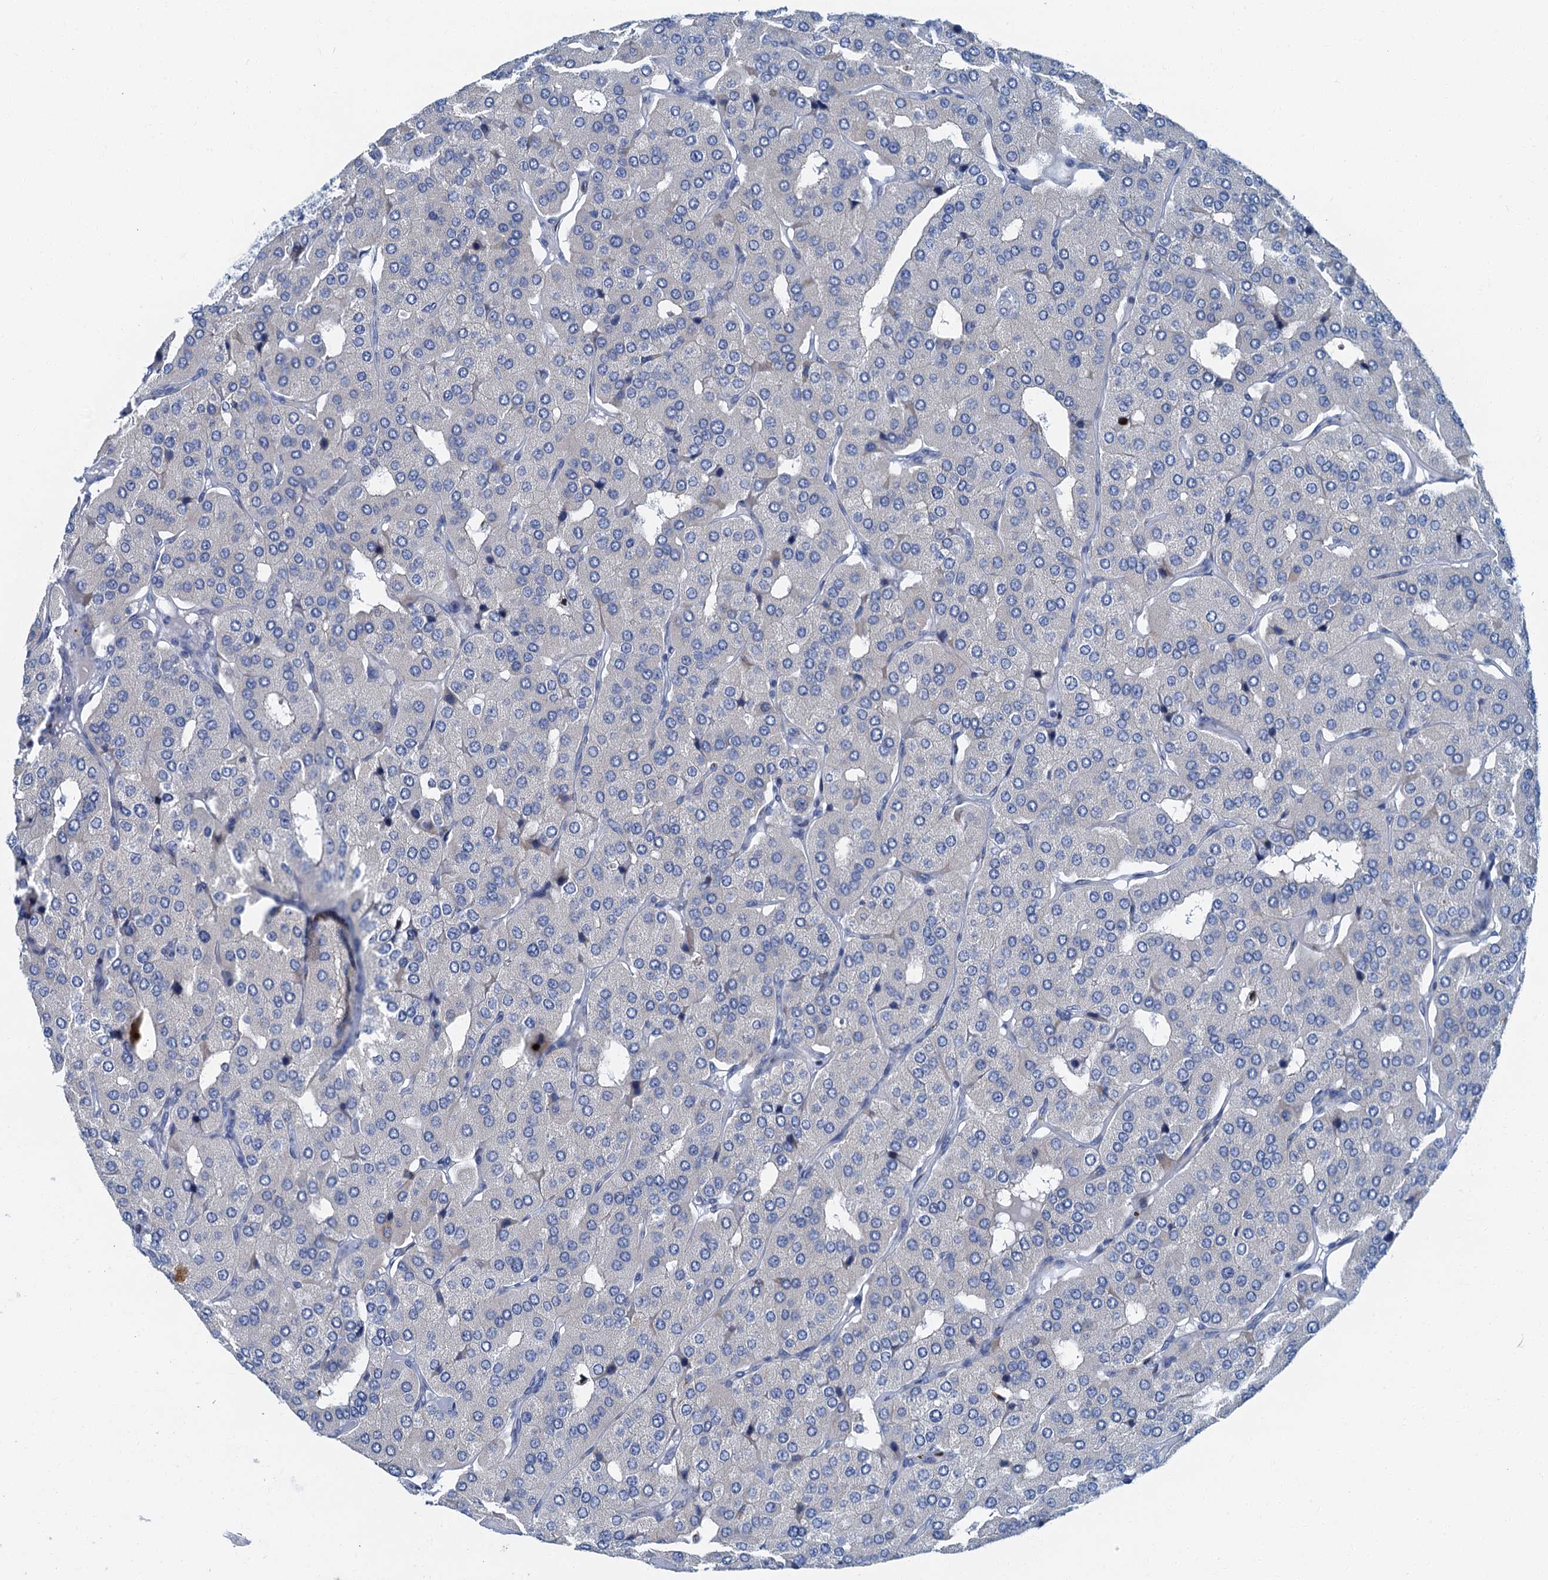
{"staining": {"intensity": "negative", "quantity": "none", "location": "none"}, "tissue": "parathyroid gland", "cell_type": "Glandular cells", "image_type": "normal", "snomed": [{"axis": "morphology", "description": "Normal tissue, NOS"}, {"axis": "morphology", "description": "Adenoma, NOS"}, {"axis": "topography", "description": "Parathyroid gland"}], "caption": "This is an immunohistochemistry photomicrograph of normal parathyroid gland. There is no staining in glandular cells.", "gene": "LYPD3", "patient": {"sex": "female", "age": 86}}